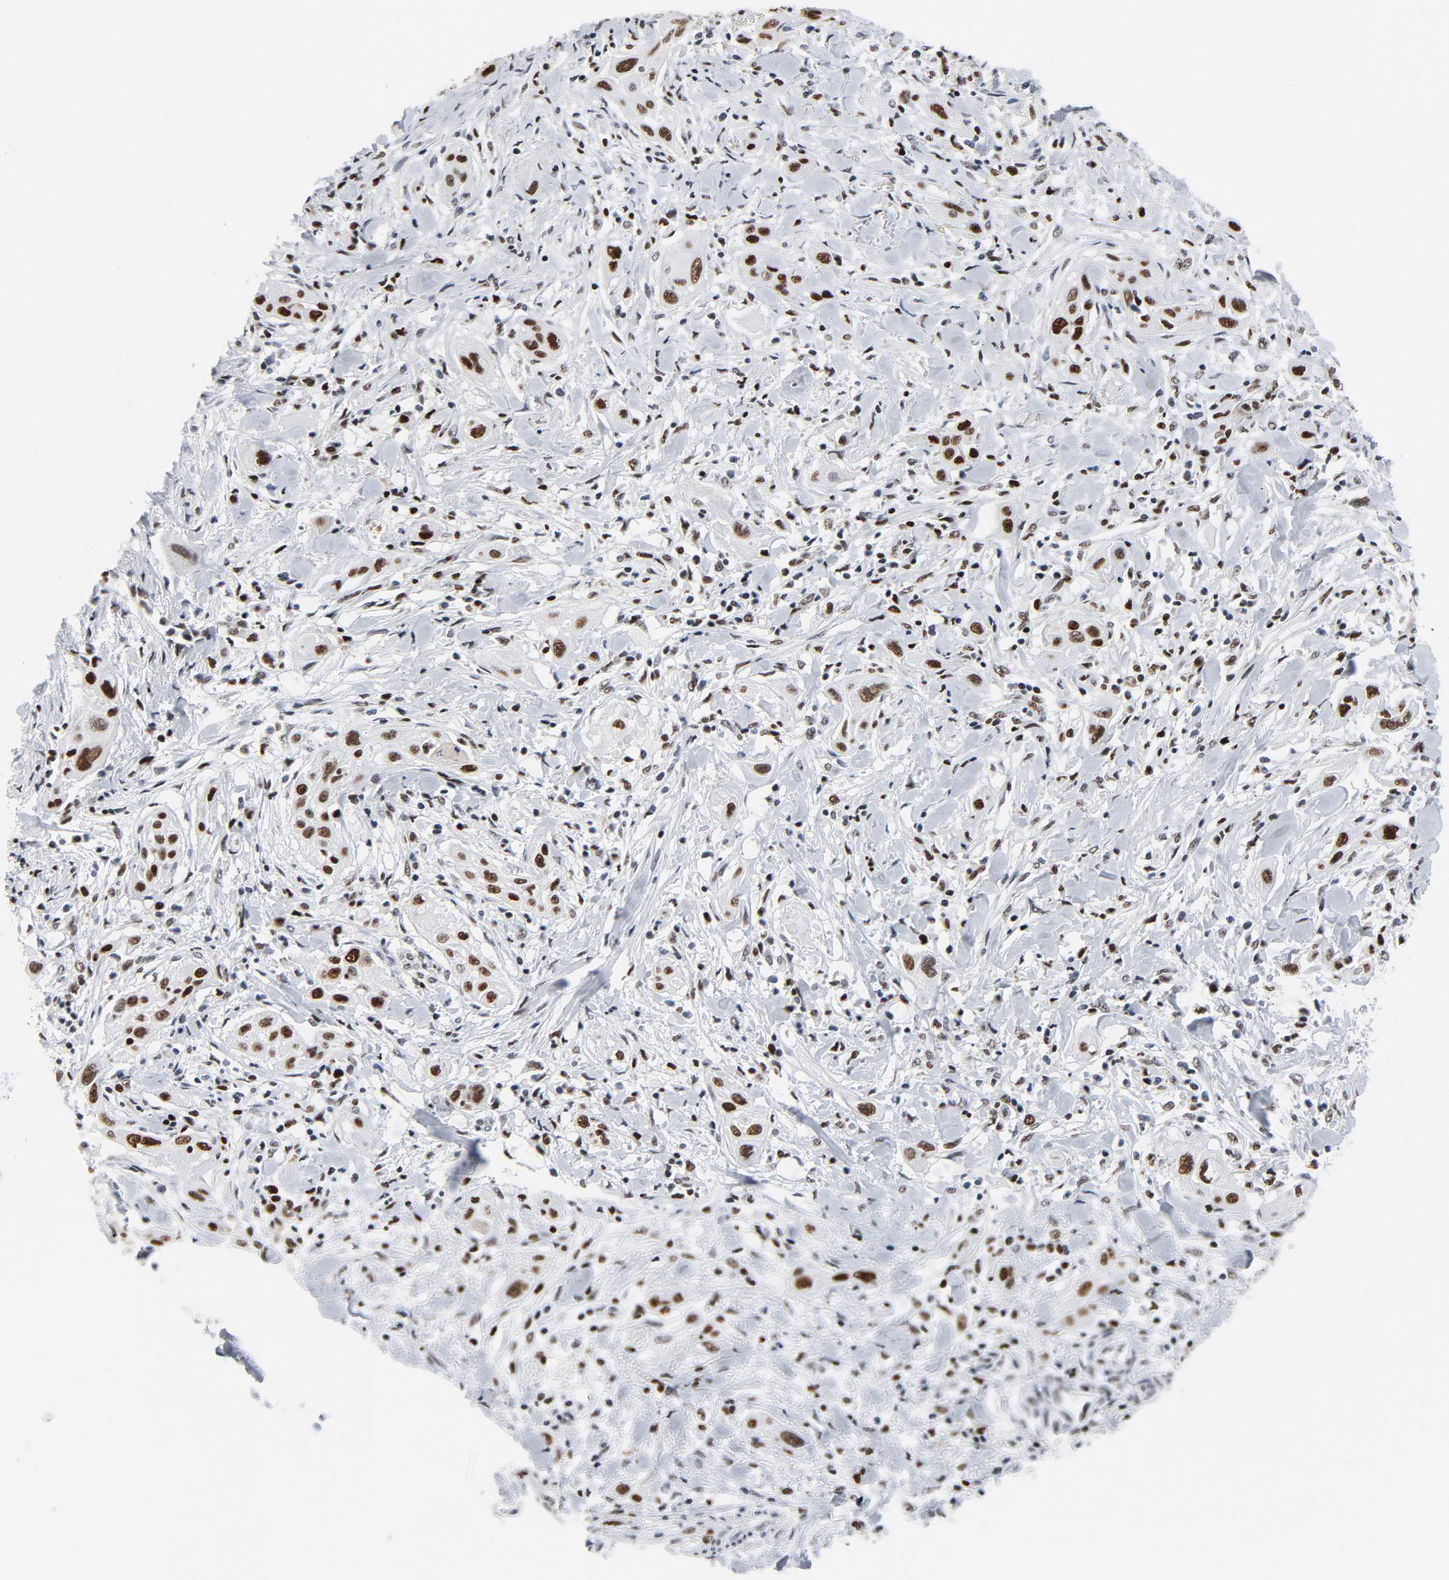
{"staining": {"intensity": "moderate", "quantity": ">75%", "location": "nuclear"}, "tissue": "lung cancer", "cell_type": "Tumor cells", "image_type": "cancer", "snomed": [{"axis": "morphology", "description": "Squamous cell carcinoma, NOS"}, {"axis": "topography", "description": "Lung"}], "caption": "Approximately >75% of tumor cells in human squamous cell carcinoma (lung) exhibit moderate nuclear protein expression as visualized by brown immunohistochemical staining.", "gene": "POLD1", "patient": {"sex": "female", "age": 47}}